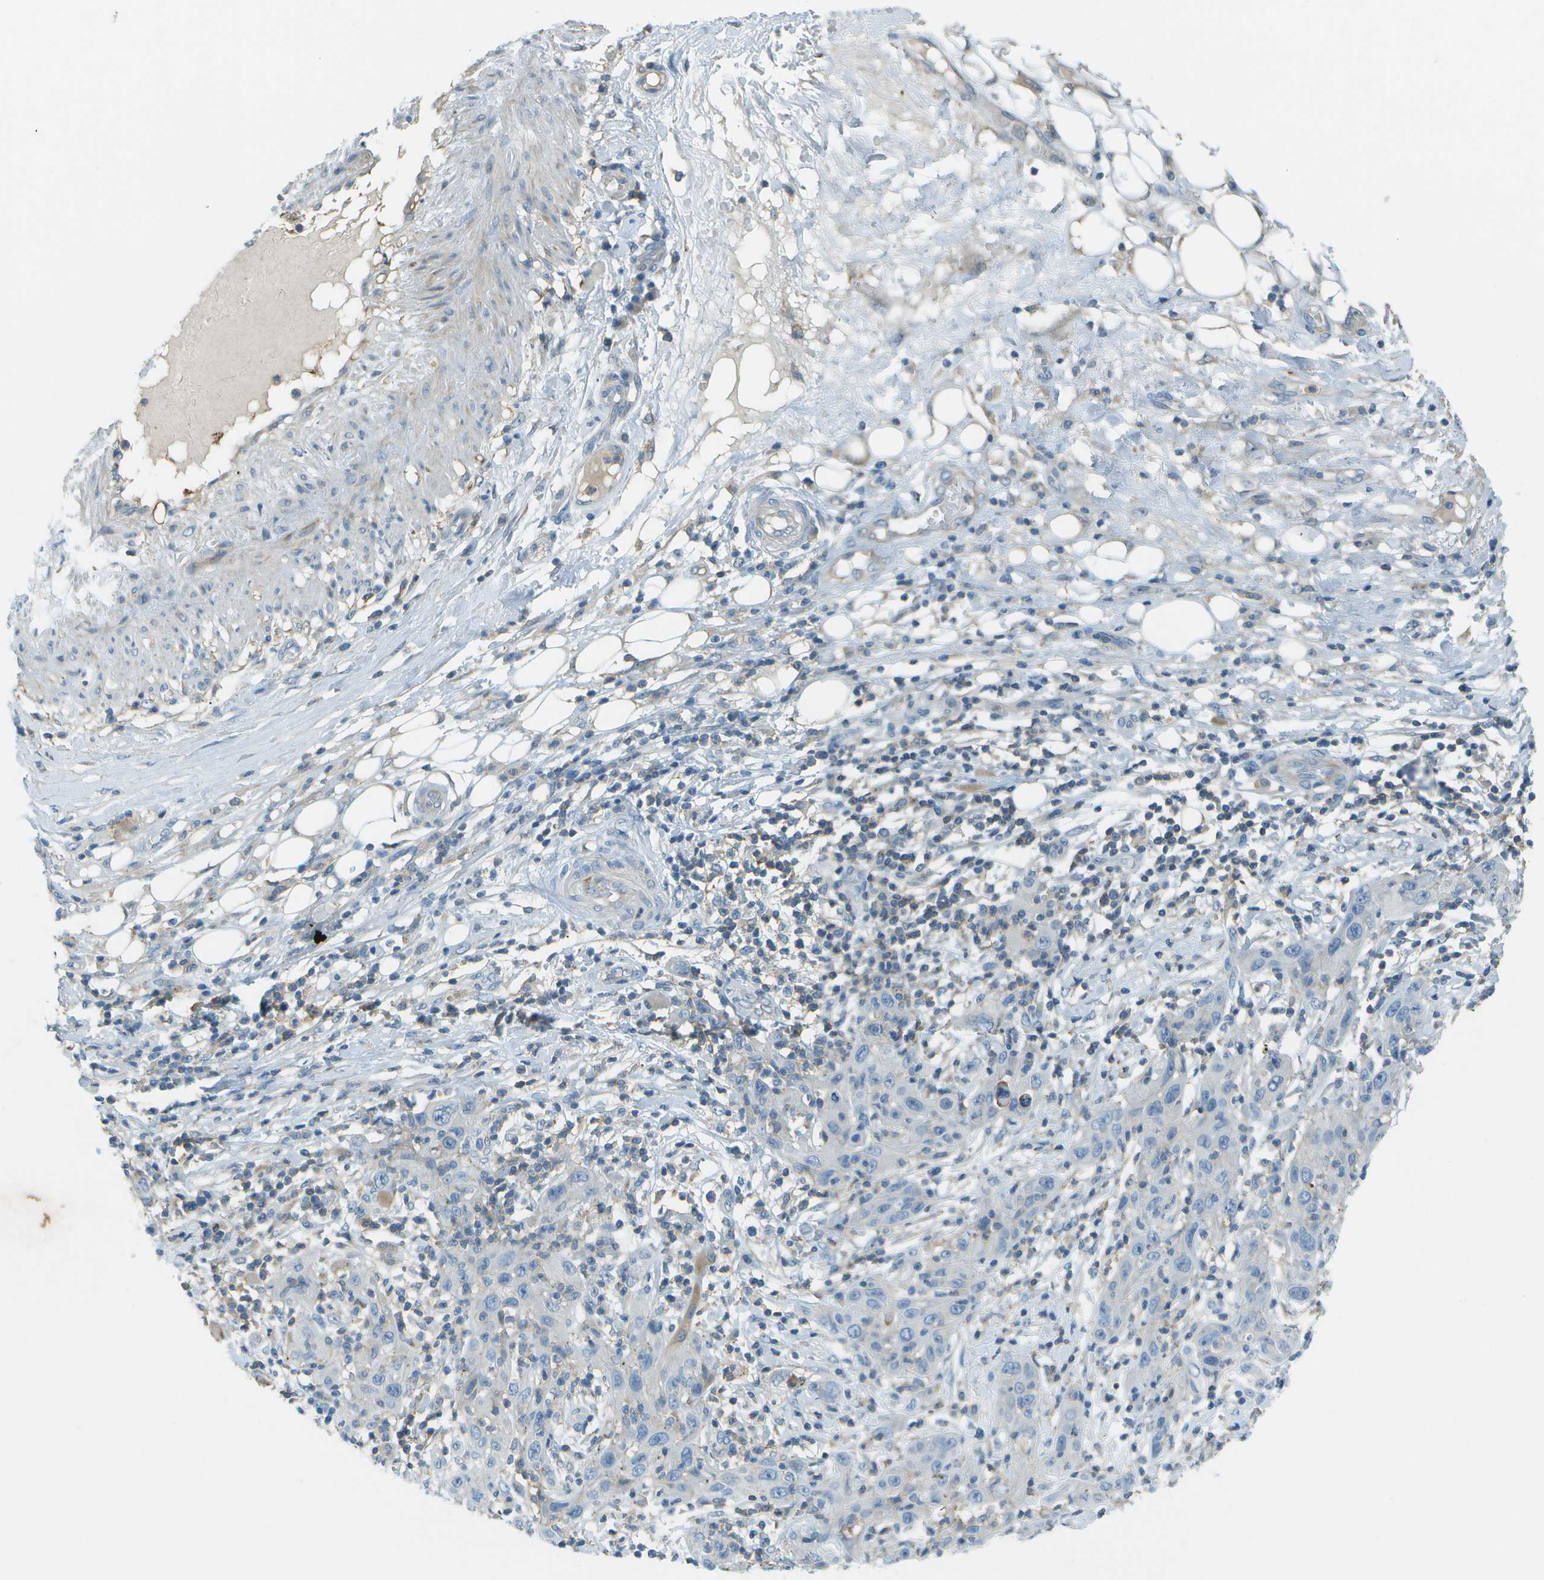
{"staining": {"intensity": "negative", "quantity": "none", "location": "none"}, "tissue": "skin cancer", "cell_type": "Tumor cells", "image_type": "cancer", "snomed": [{"axis": "morphology", "description": "Squamous cell carcinoma, NOS"}, {"axis": "topography", "description": "Skin"}], "caption": "An immunohistochemistry histopathology image of squamous cell carcinoma (skin) is shown. There is no staining in tumor cells of squamous cell carcinoma (skin). (DAB immunohistochemistry, high magnification).", "gene": "LRRC66", "patient": {"sex": "female", "age": 88}}